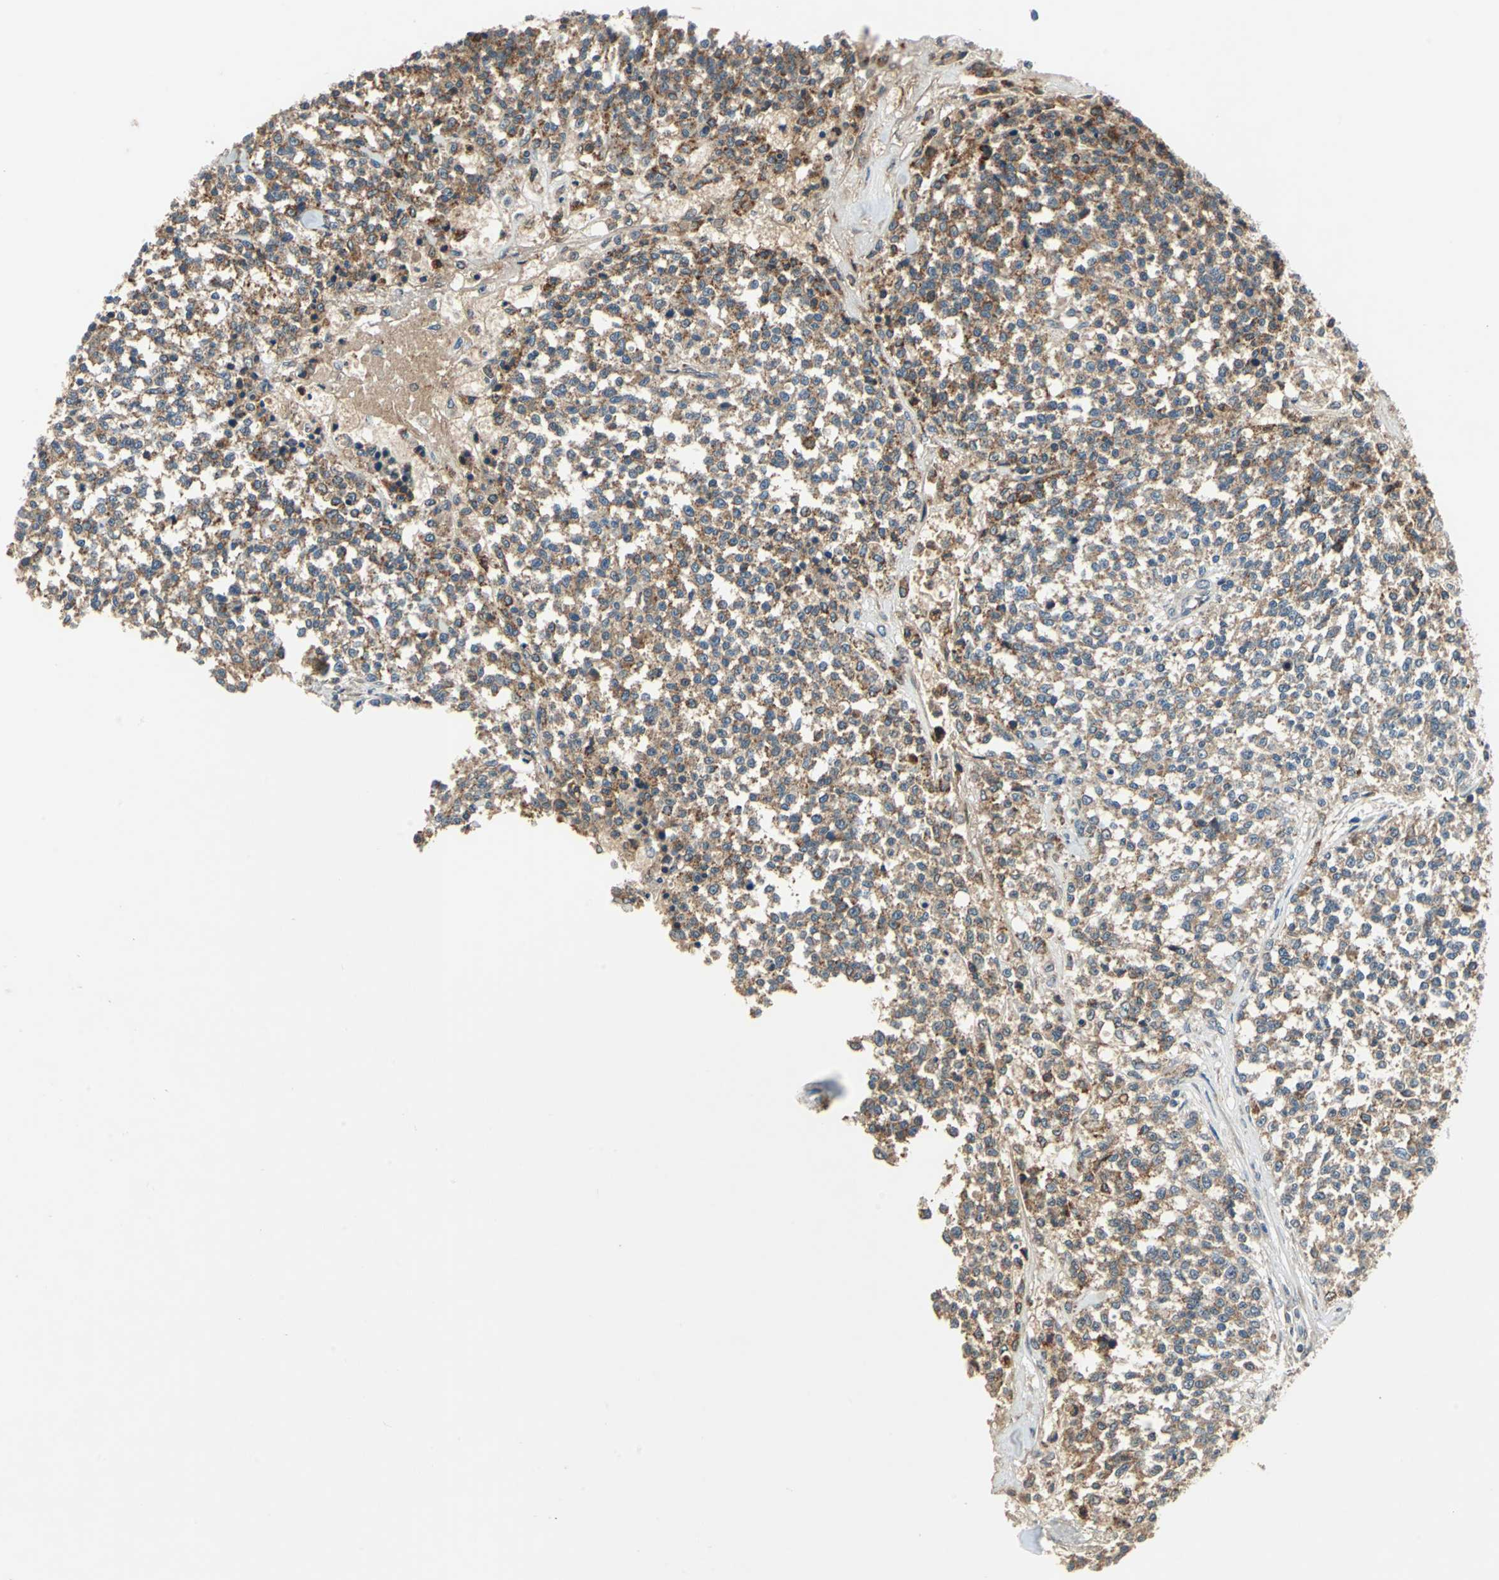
{"staining": {"intensity": "moderate", "quantity": ">75%", "location": "cytoplasmic/membranous"}, "tissue": "testis cancer", "cell_type": "Tumor cells", "image_type": "cancer", "snomed": [{"axis": "morphology", "description": "Seminoma, NOS"}, {"axis": "topography", "description": "Testis"}], "caption": "Human testis cancer stained with a protein marker shows moderate staining in tumor cells.", "gene": "SLC19A2", "patient": {"sex": "male", "age": 59}}